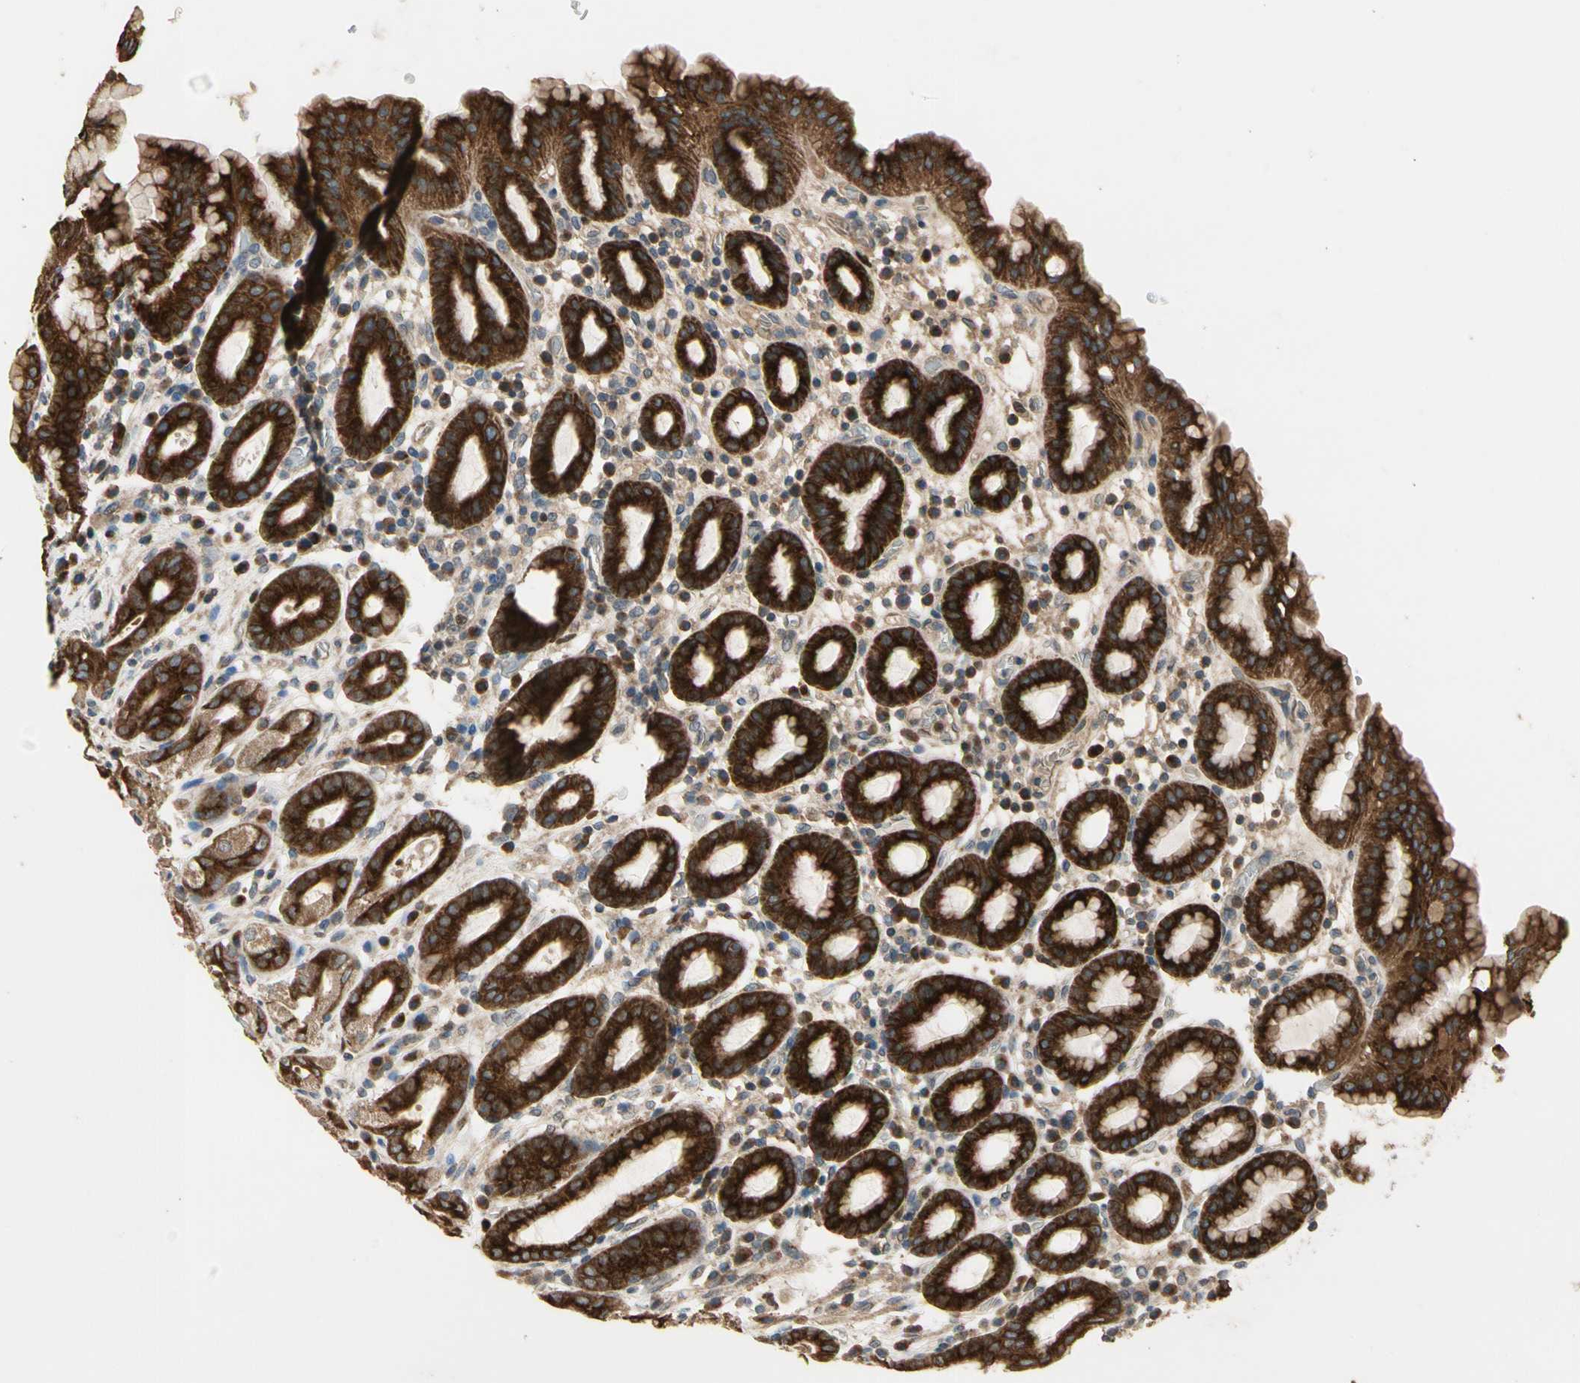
{"staining": {"intensity": "strong", "quantity": ">75%", "location": "cytoplasmic/membranous"}, "tissue": "stomach", "cell_type": "Glandular cells", "image_type": "normal", "snomed": [{"axis": "morphology", "description": "Normal tissue, NOS"}, {"axis": "topography", "description": "Stomach, upper"}], "caption": "IHC (DAB) staining of unremarkable human stomach displays strong cytoplasmic/membranous protein positivity in approximately >75% of glandular cells.", "gene": "CGREF1", "patient": {"sex": "male", "age": 68}}